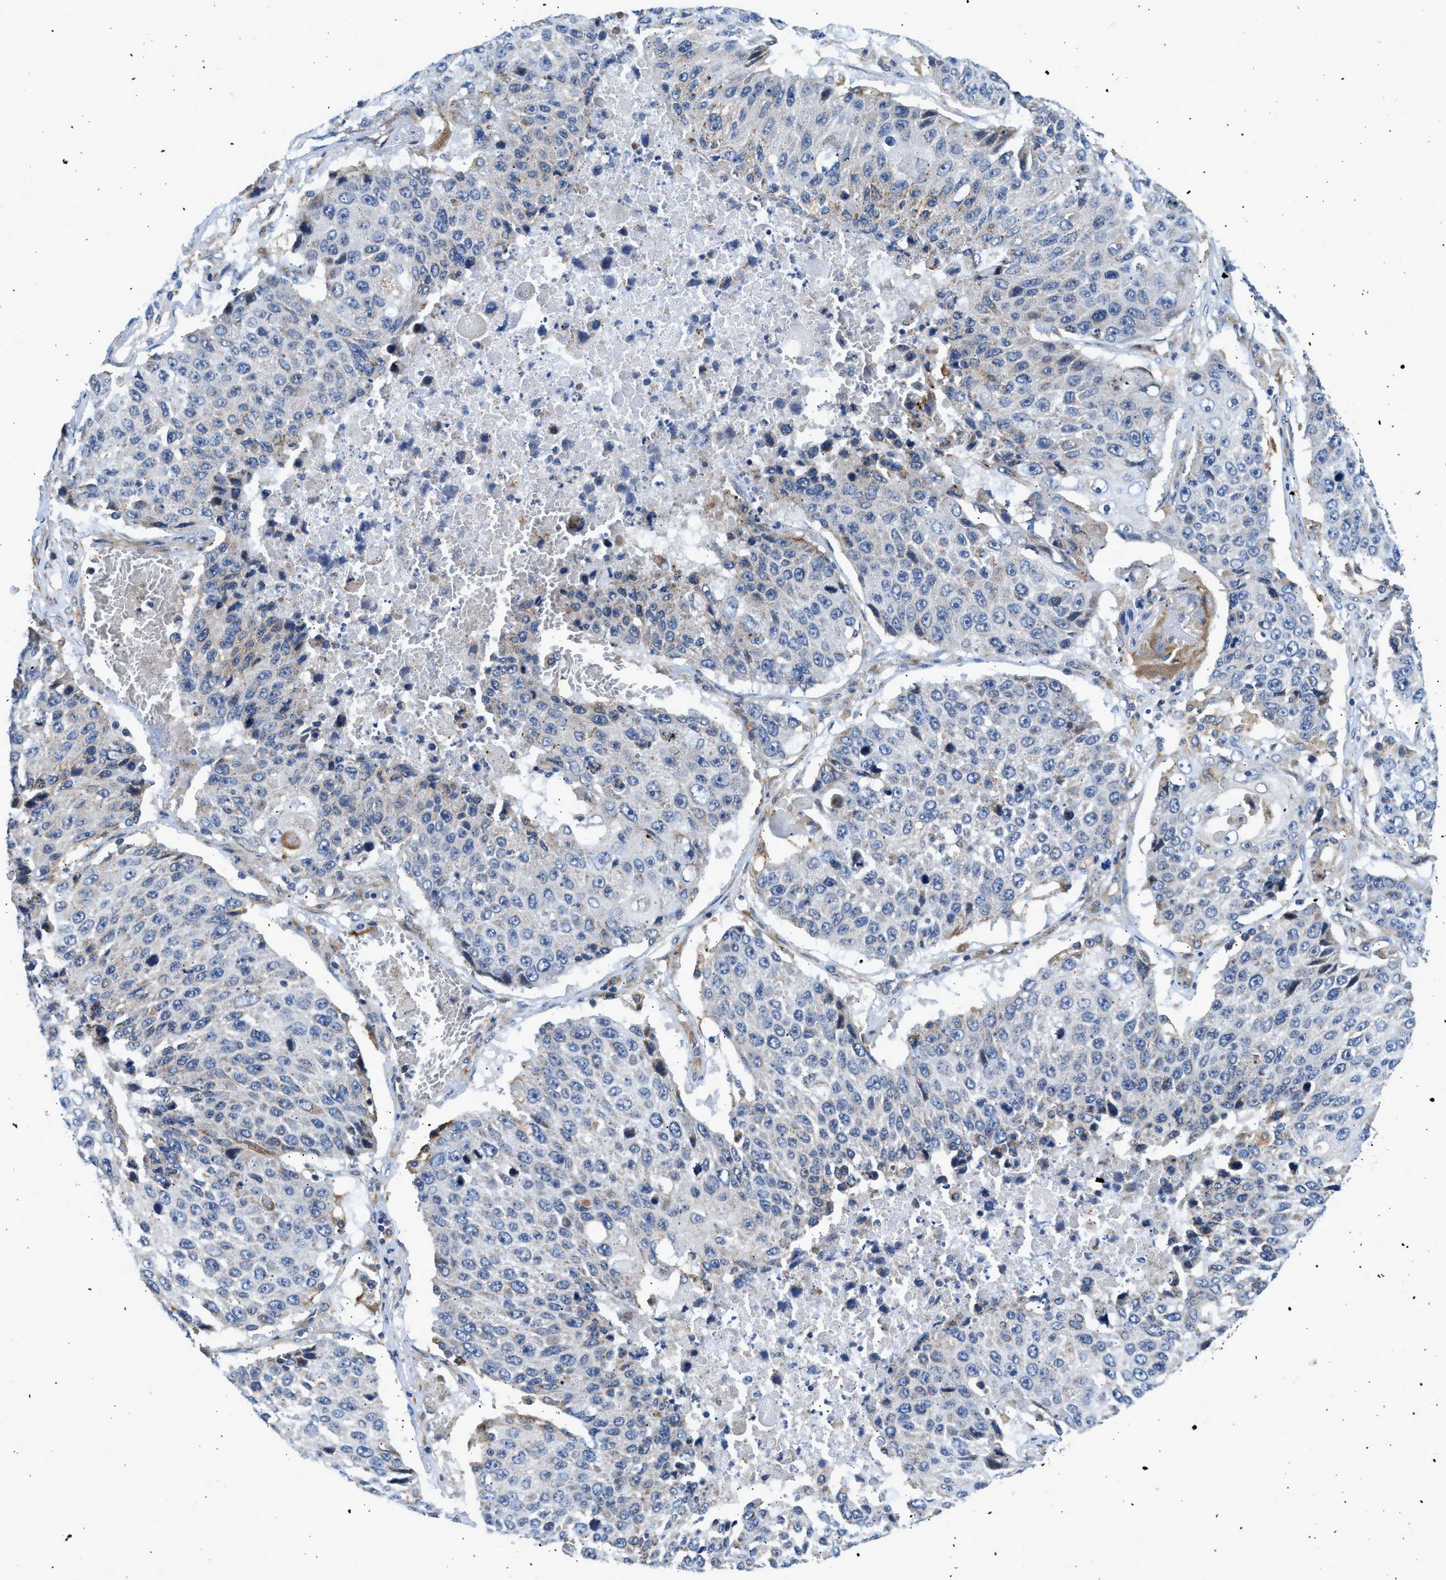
{"staining": {"intensity": "negative", "quantity": "none", "location": "none"}, "tissue": "lung cancer", "cell_type": "Tumor cells", "image_type": "cancer", "snomed": [{"axis": "morphology", "description": "Squamous cell carcinoma, NOS"}, {"axis": "topography", "description": "Lung"}], "caption": "The image shows no staining of tumor cells in squamous cell carcinoma (lung).", "gene": "LPIN2", "patient": {"sex": "male", "age": 61}}